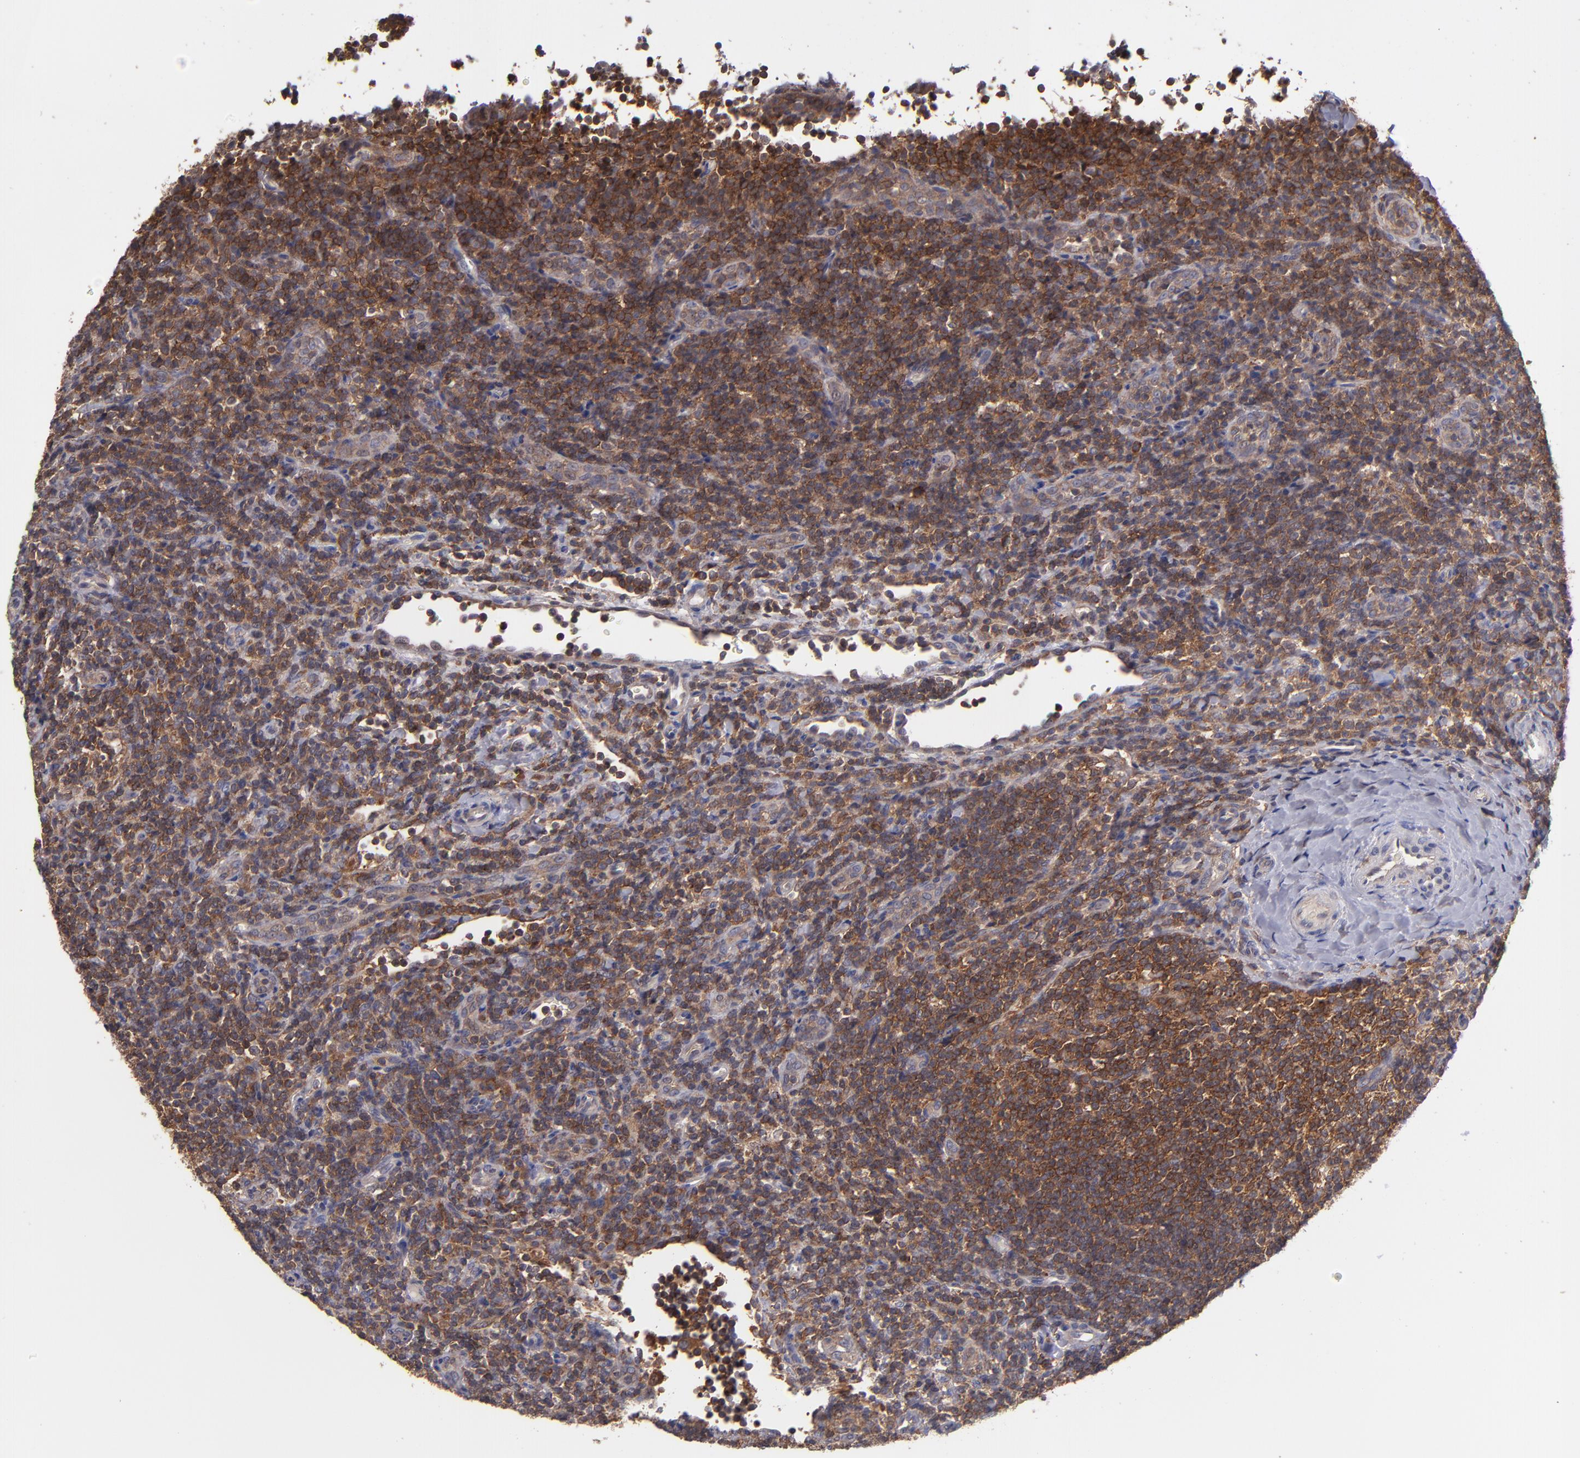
{"staining": {"intensity": "strong", "quantity": ">75%", "location": "cytoplasmic/membranous"}, "tissue": "lymphoma", "cell_type": "Tumor cells", "image_type": "cancer", "snomed": [{"axis": "morphology", "description": "Malignant lymphoma, non-Hodgkin's type, Low grade"}, {"axis": "topography", "description": "Lymph node"}], "caption": "This photomicrograph displays IHC staining of lymphoma, with high strong cytoplasmic/membranous positivity in approximately >75% of tumor cells.", "gene": "NF2", "patient": {"sex": "female", "age": 76}}